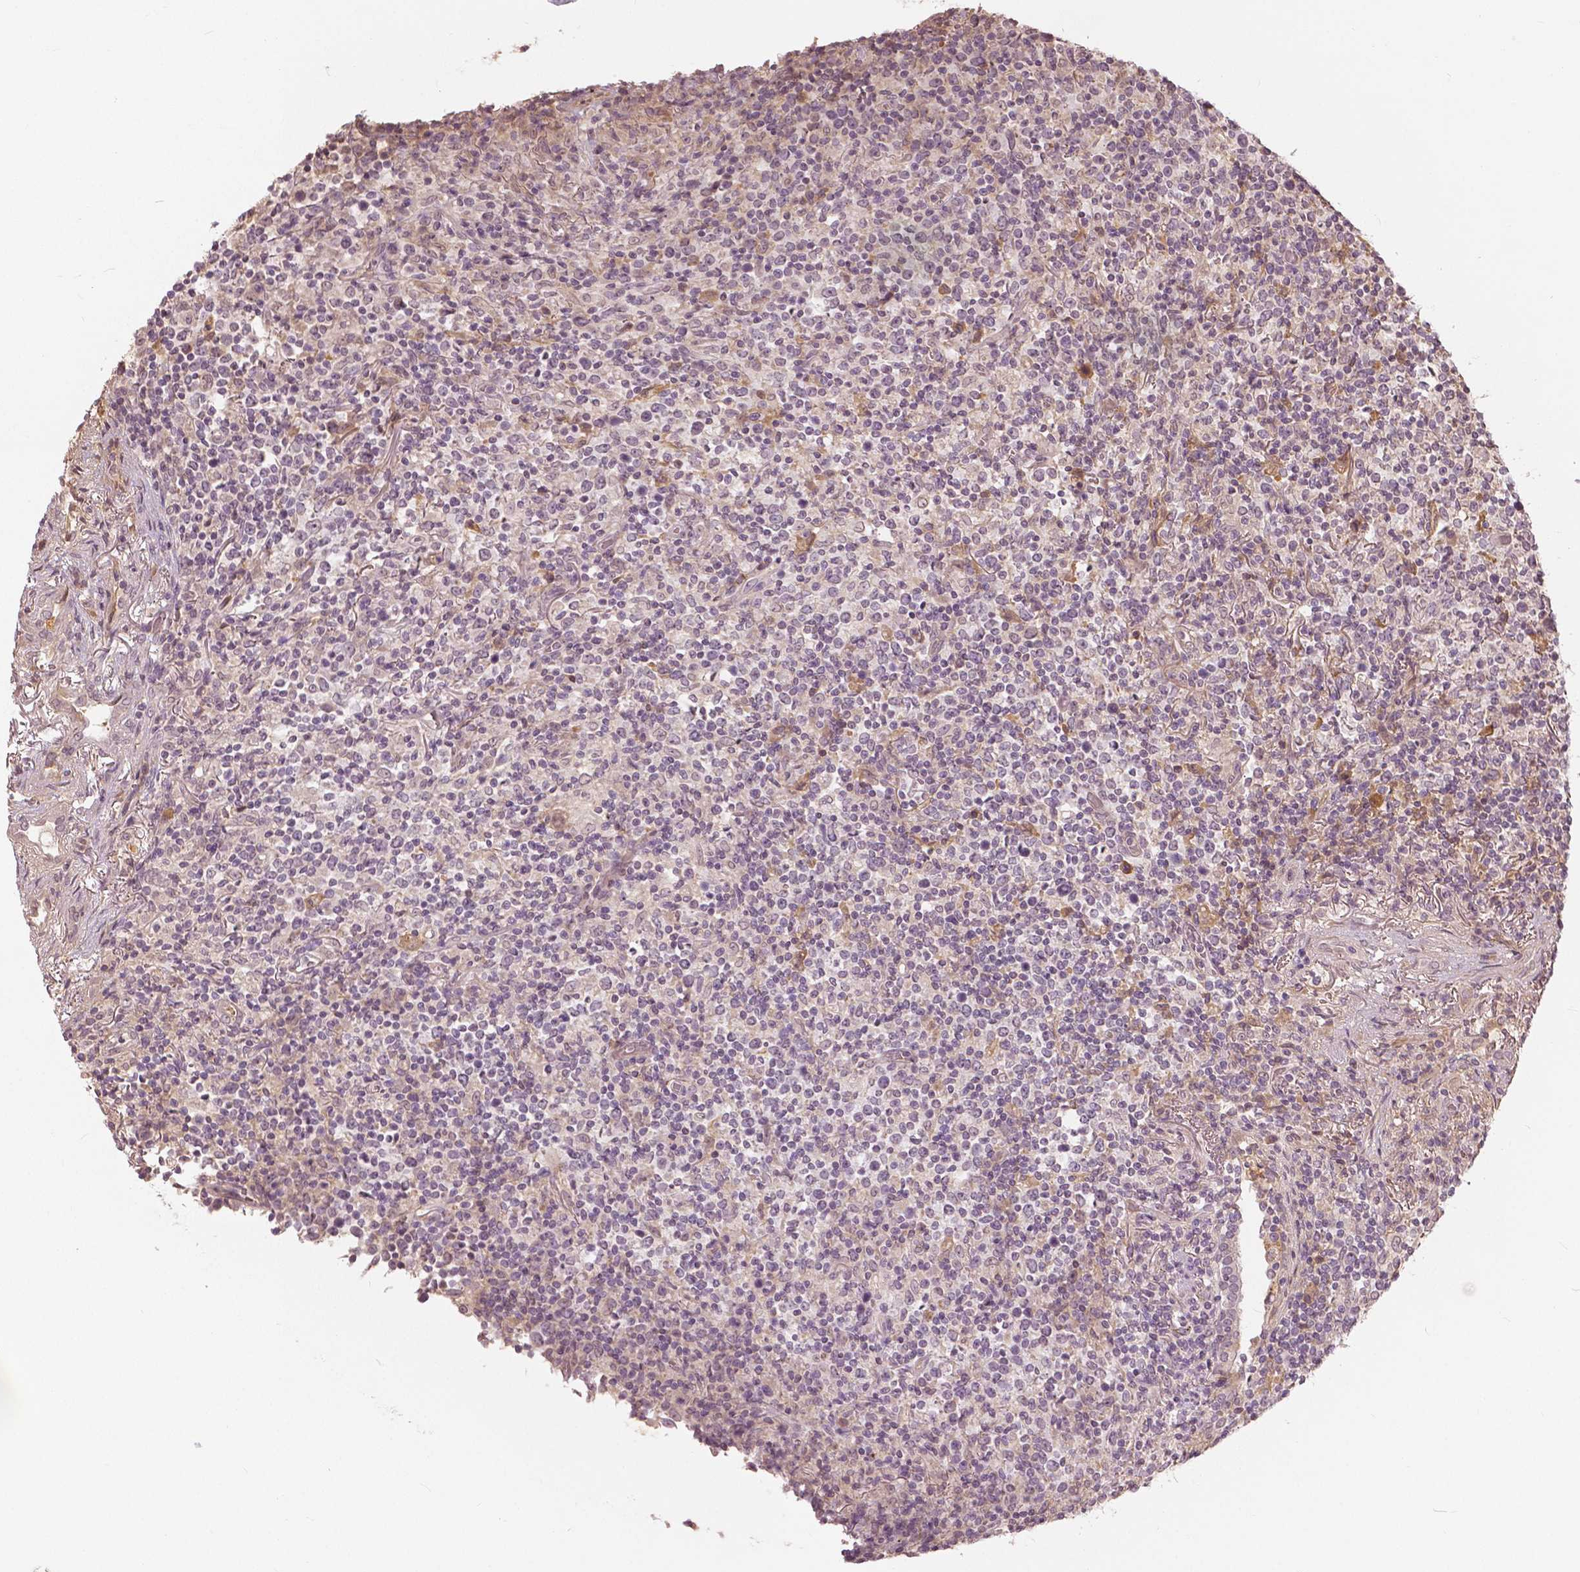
{"staining": {"intensity": "negative", "quantity": "none", "location": "none"}, "tissue": "lymphoma", "cell_type": "Tumor cells", "image_type": "cancer", "snomed": [{"axis": "morphology", "description": "Malignant lymphoma, non-Hodgkin's type, High grade"}, {"axis": "topography", "description": "Lung"}], "caption": "High magnification brightfield microscopy of lymphoma stained with DAB (brown) and counterstained with hematoxylin (blue): tumor cells show no significant expression.", "gene": "ANGPTL4", "patient": {"sex": "male", "age": 79}}